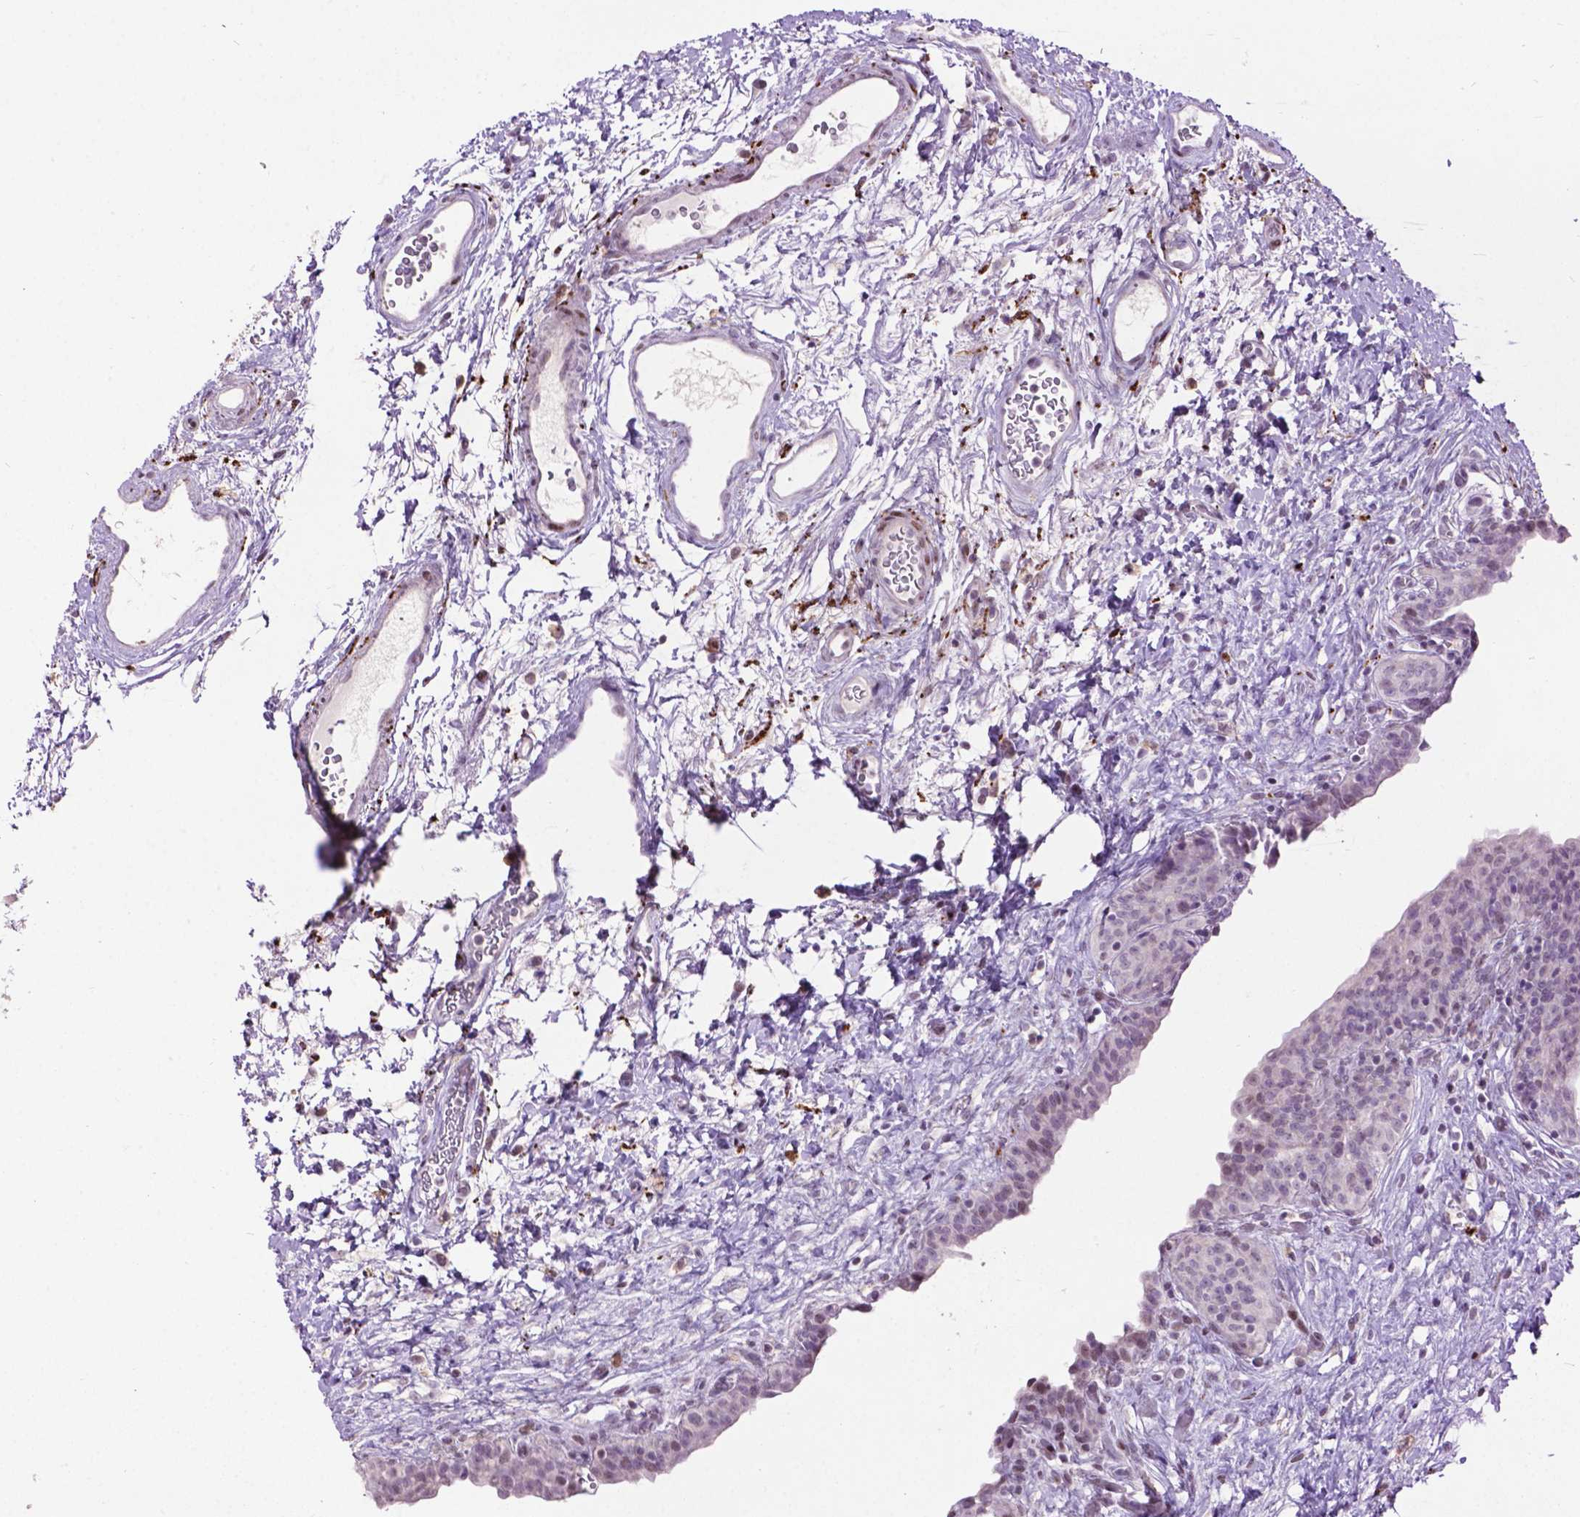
{"staining": {"intensity": "negative", "quantity": "none", "location": "none"}, "tissue": "urinary bladder", "cell_type": "Urothelial cells", "image_type": "normal", "snomed": [{"axis": "morphology", "description": "Normal tissue, NOS"}, {"axis": "topography", "description": "Urinary bladder"}], "caption": "An image of urinary bladder stained for a protein shows no brown staining in urothelial cells. The staining was performed using DAB (3,3'-diaminobenzidine) to visualize the protein expression in brown, while the nuclei were stained in blue with hematoxylin (Magnification: 20x).", "gene": "TH", "patient": {"sex": "male", "age": 69}}